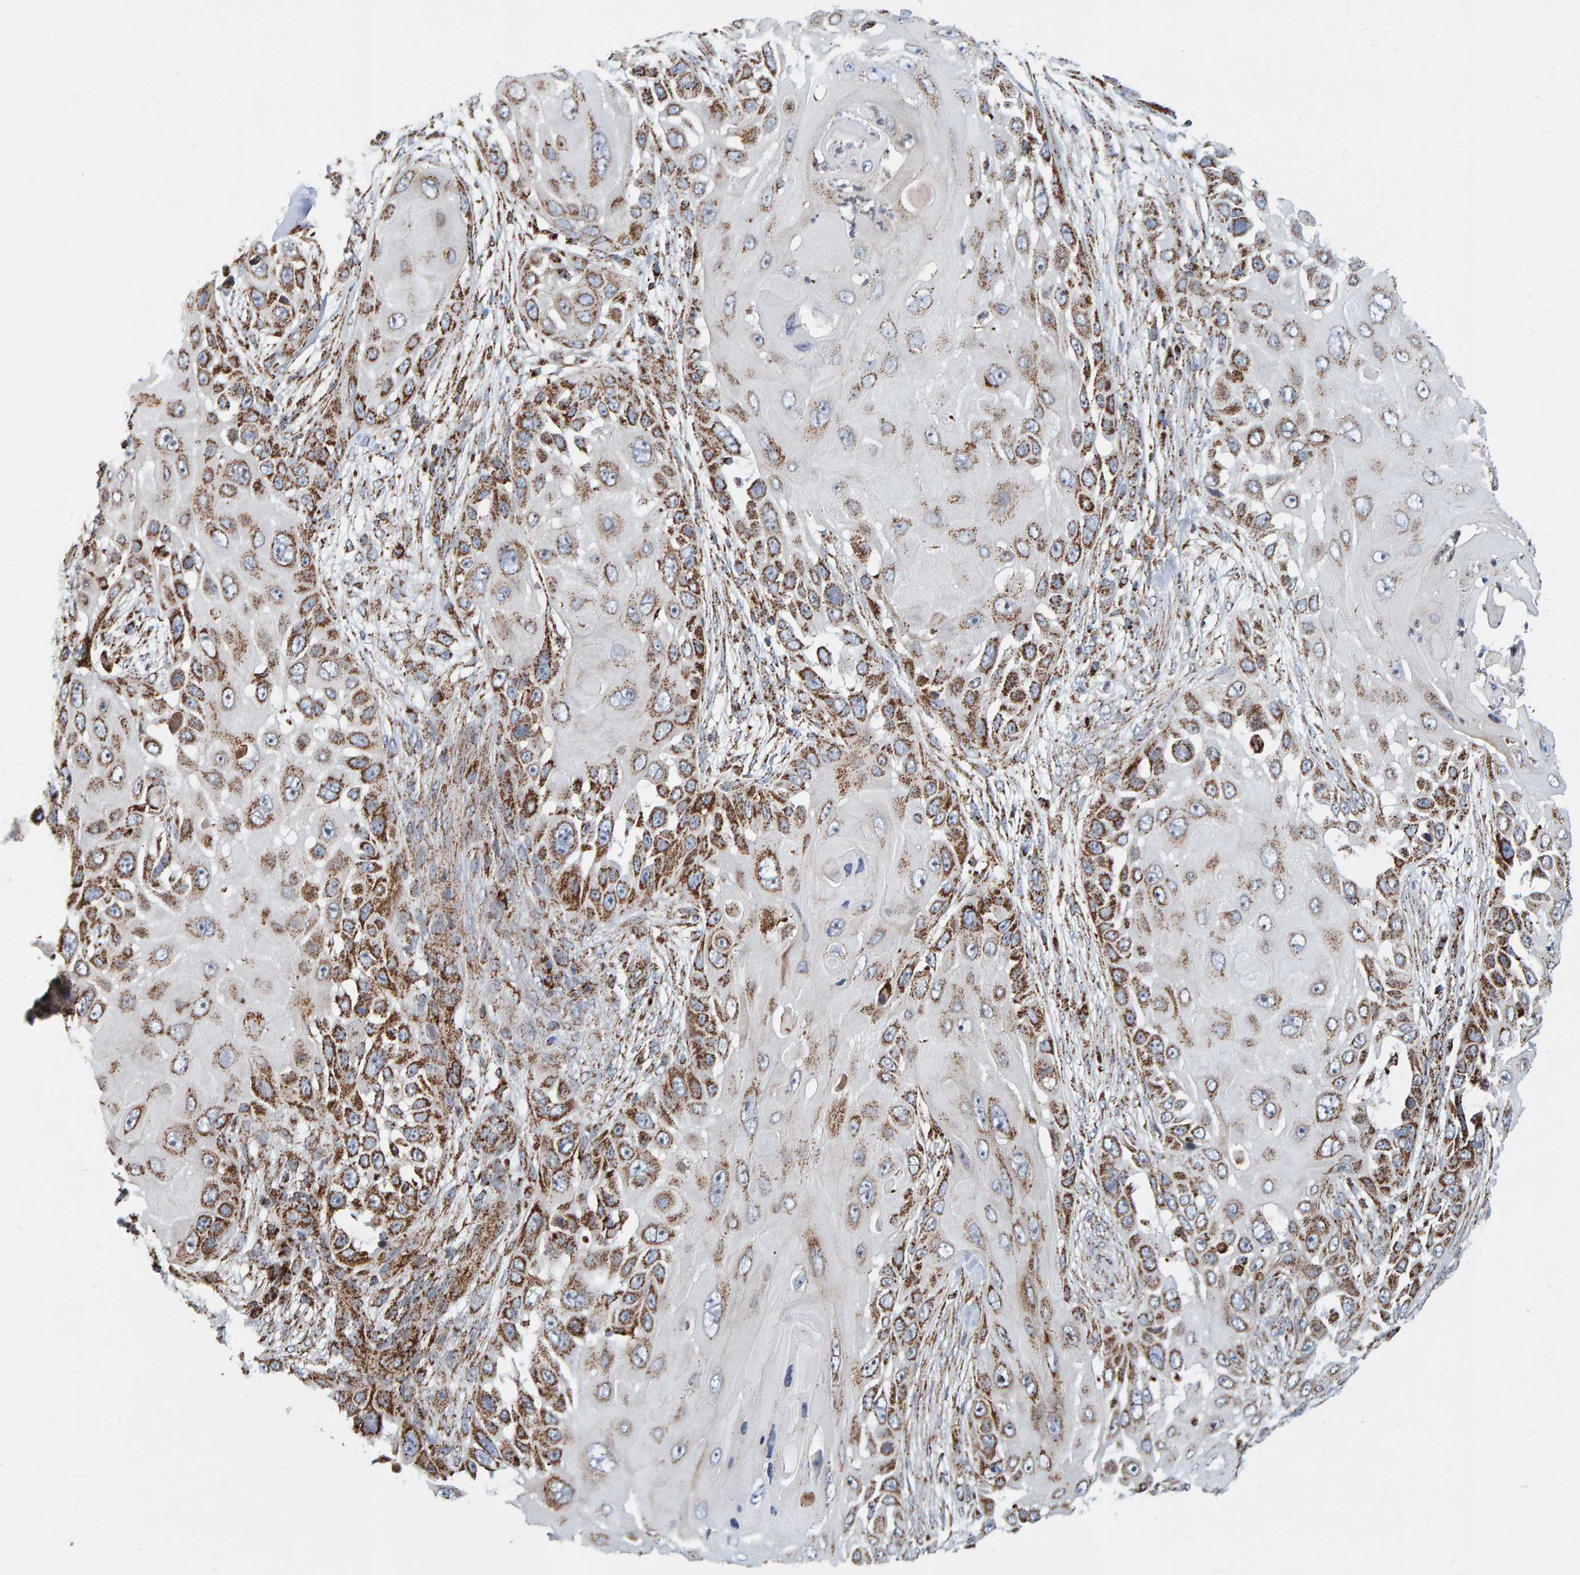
{"staining": {"intensity": "strong", "quantity": "25%-75%", "location": "cytoplasmic/membranous"}, "tissue": "skin cancer", "cell_type": "Tumor cells", "image_type": "cancer", "snomed": [{"axis": "morphology", "description": "Squamous cell carcinoma, NOS"}, {"axis": "topography", "description": "Skin"}], "caption": "Protein expression analysis of squamous cell carcinoma (skin) demonstrates strong cytoplasmic/membranous positivity in approximately 25%-75% of tumor cells.", "gene": "MRPL45", "patient": {"sex": "female", "age": 44}}